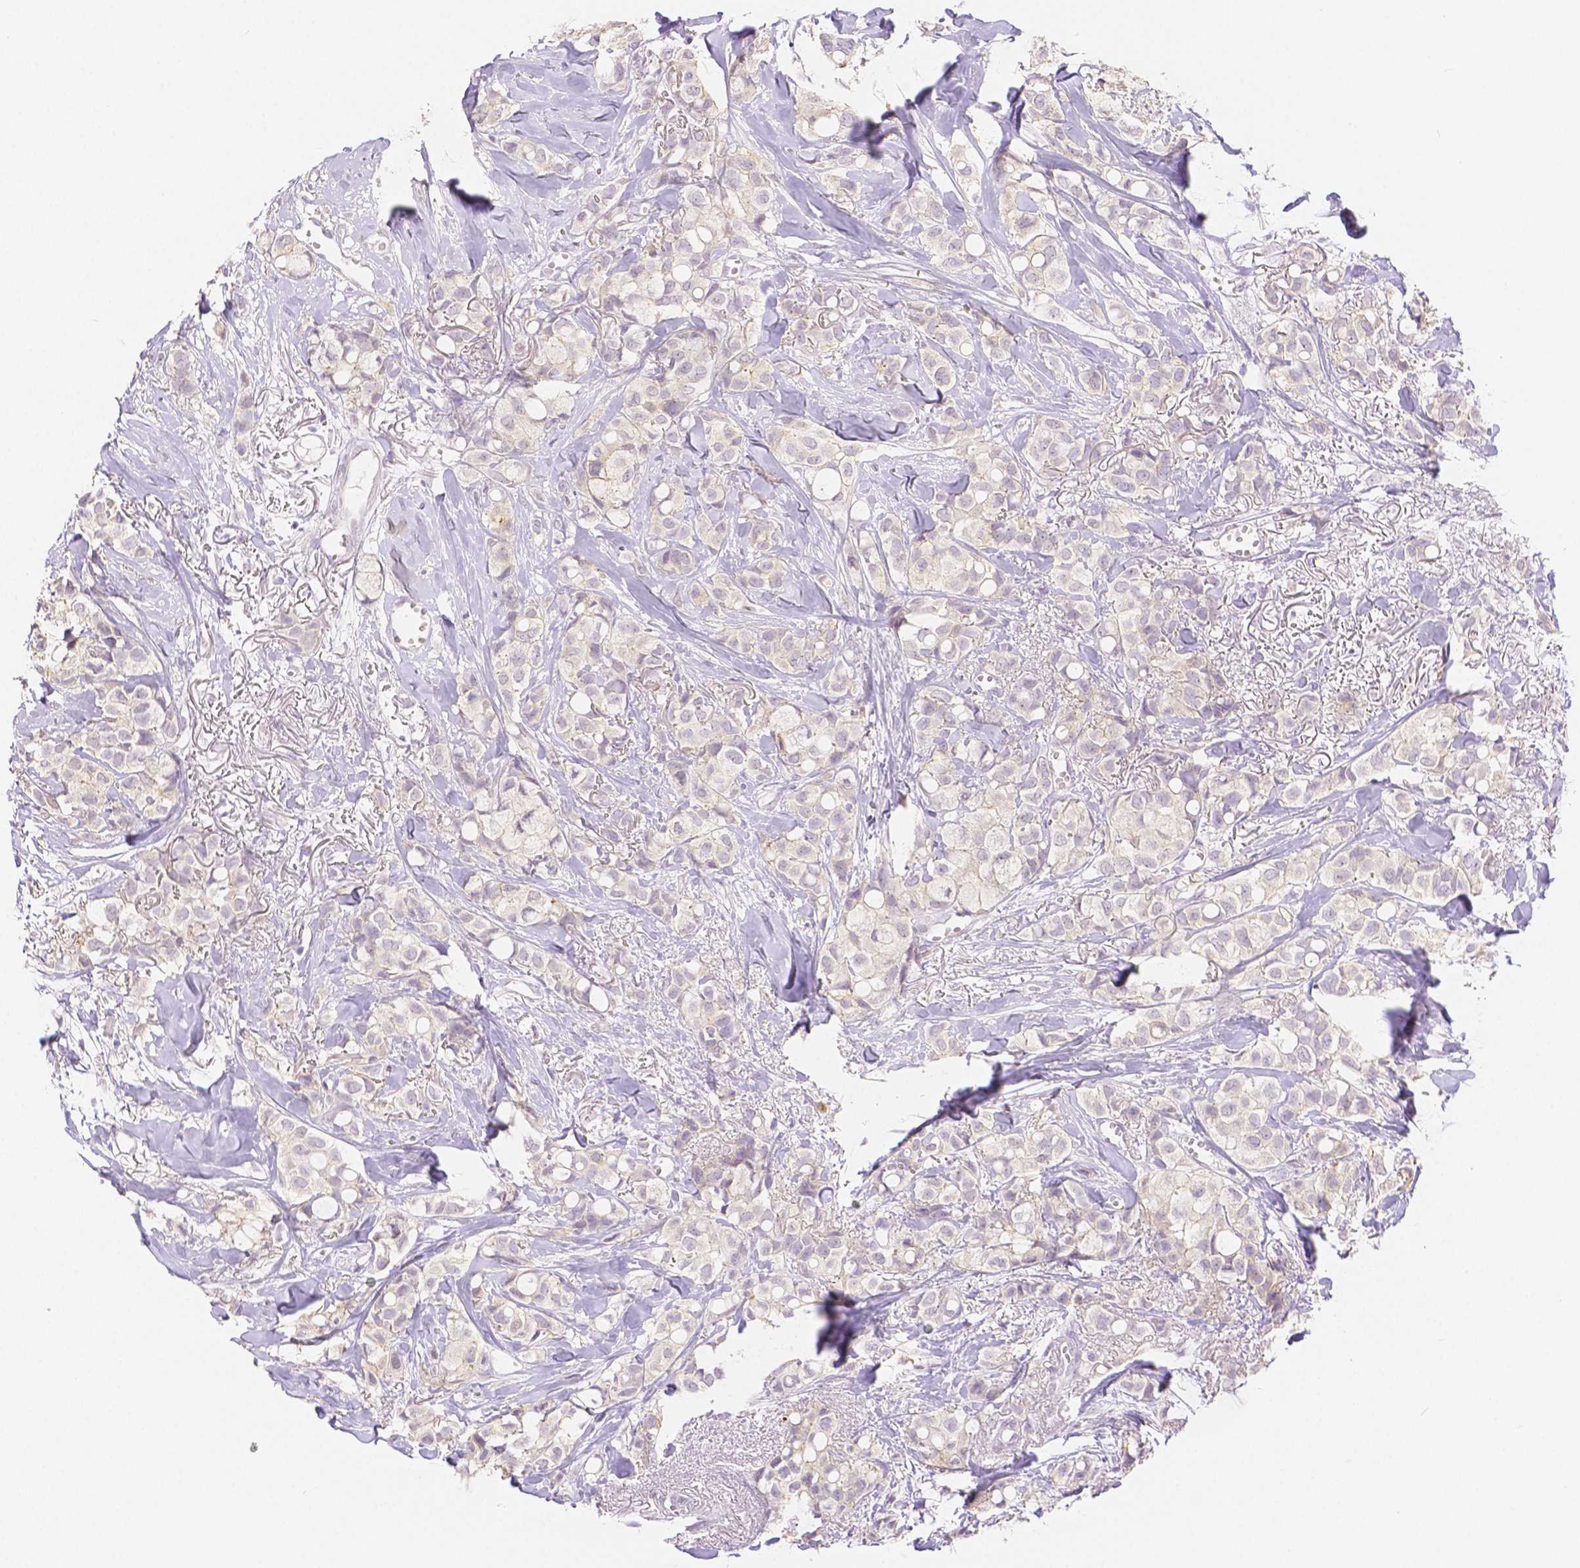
{"staining": {"intensity": "negative", "quantity": "none", "location": "none"}, "tissue": "breast cancer", "cell_type": "Tumor cells", "image_type": "cancer", "snomed": [{"axis": "morphology", "description": "Duct carcinoma"}, {"axis": "topography", "description": "Breast"}], "caption": "The histopathology image reveals no staining of tumor cells in breast cancer.", "gene": "OCLN", "patient": {"sex": "female", "age": 85}}